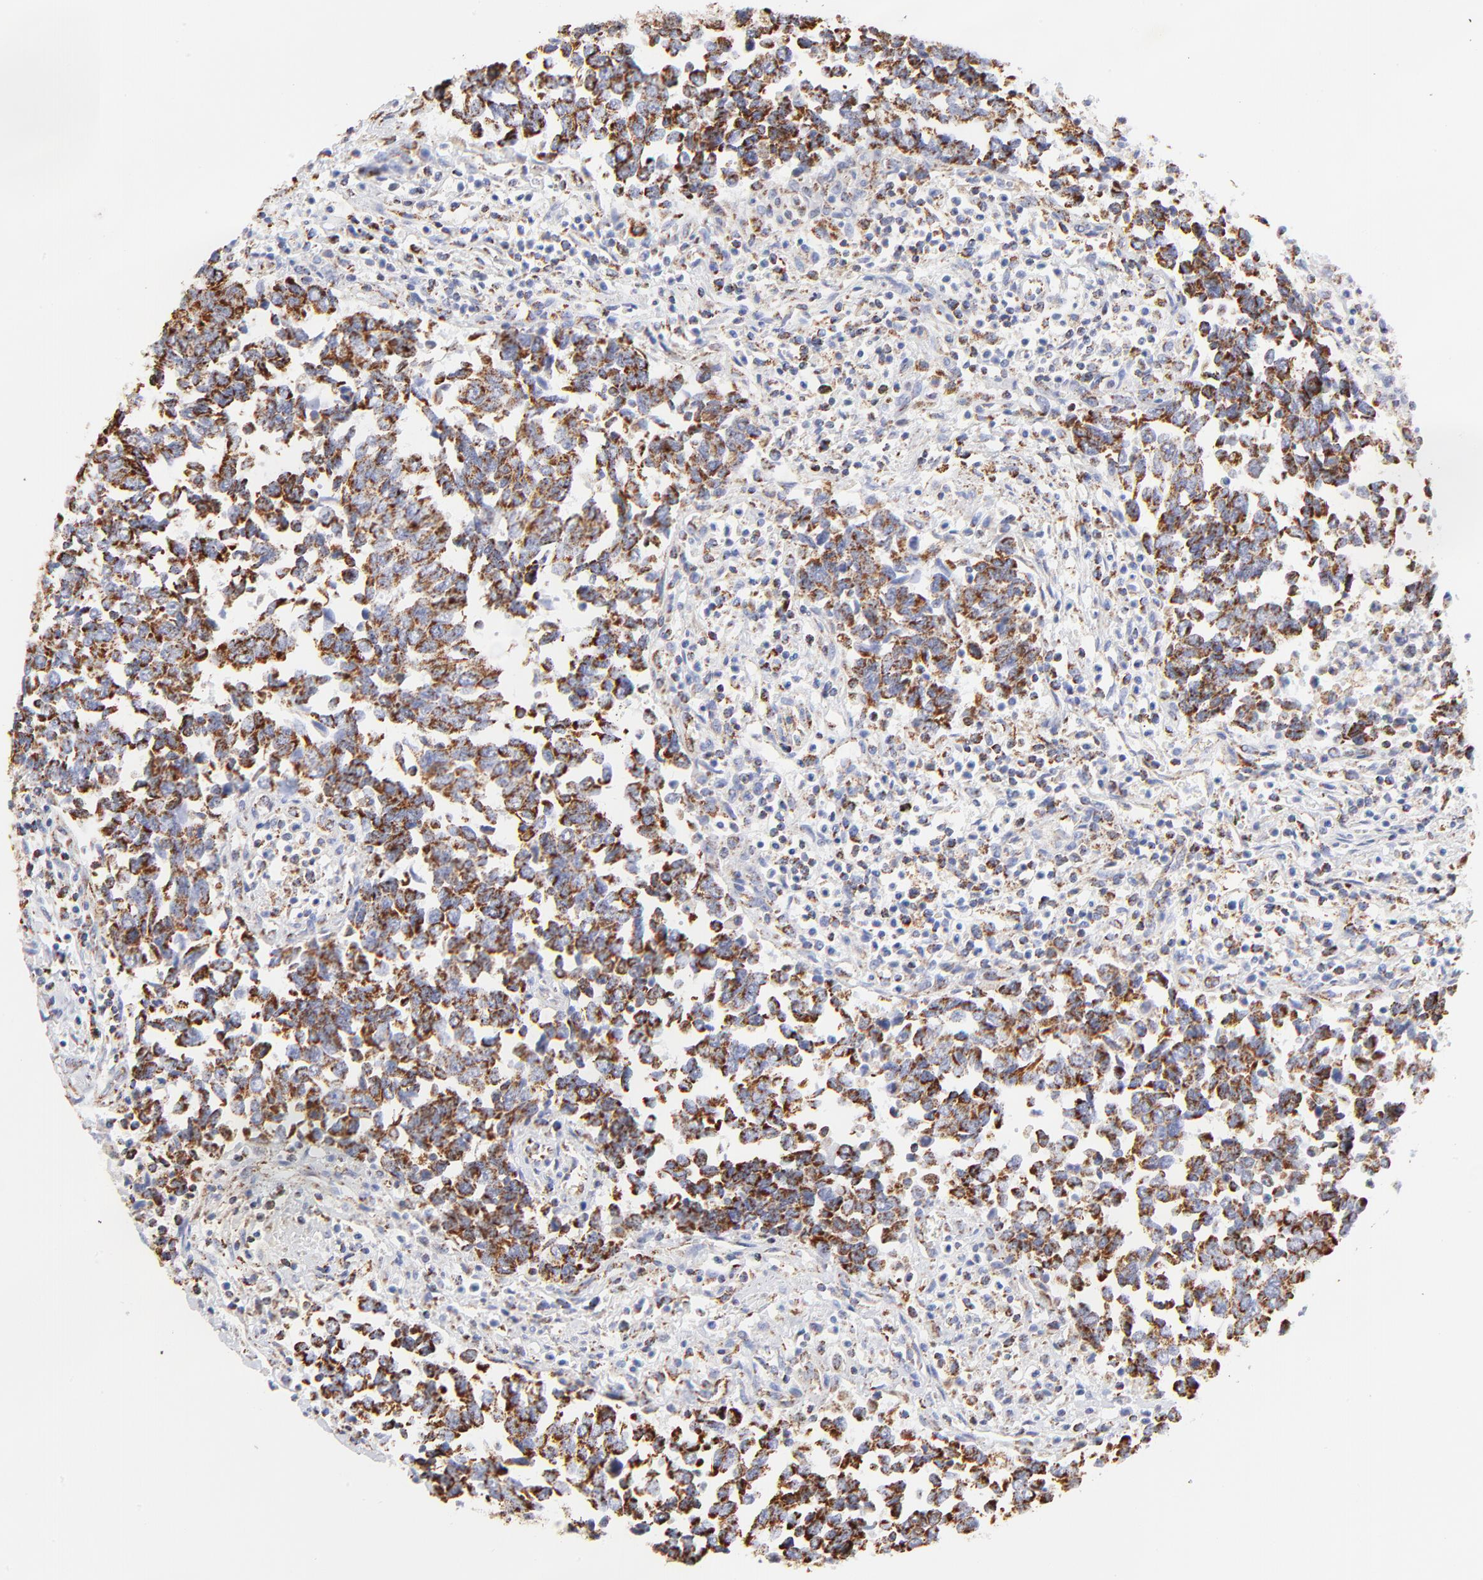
{"staining": {"intensity": "strong", "quantity": ">75%", "location": "cytoplasmic/membranous"}, "tissue": "urothelial cancer", "cell_type": "Tumor cells", "image_type": "cancer", "snomed": [{"axis": "morphology", "description": "Urothelial carcinoma, High grade"}, {"axis": "topography", "description": "Urinary bladder"}], "caption": "A histopathology image showing strong cytoplasmic/membranous staining in about >75% of tumor cells in urothelial cancer, as visualized by brown immunohistochemical staining.", "gene": "COX4I1", "patient": {"sex": "male", "age": 86}}